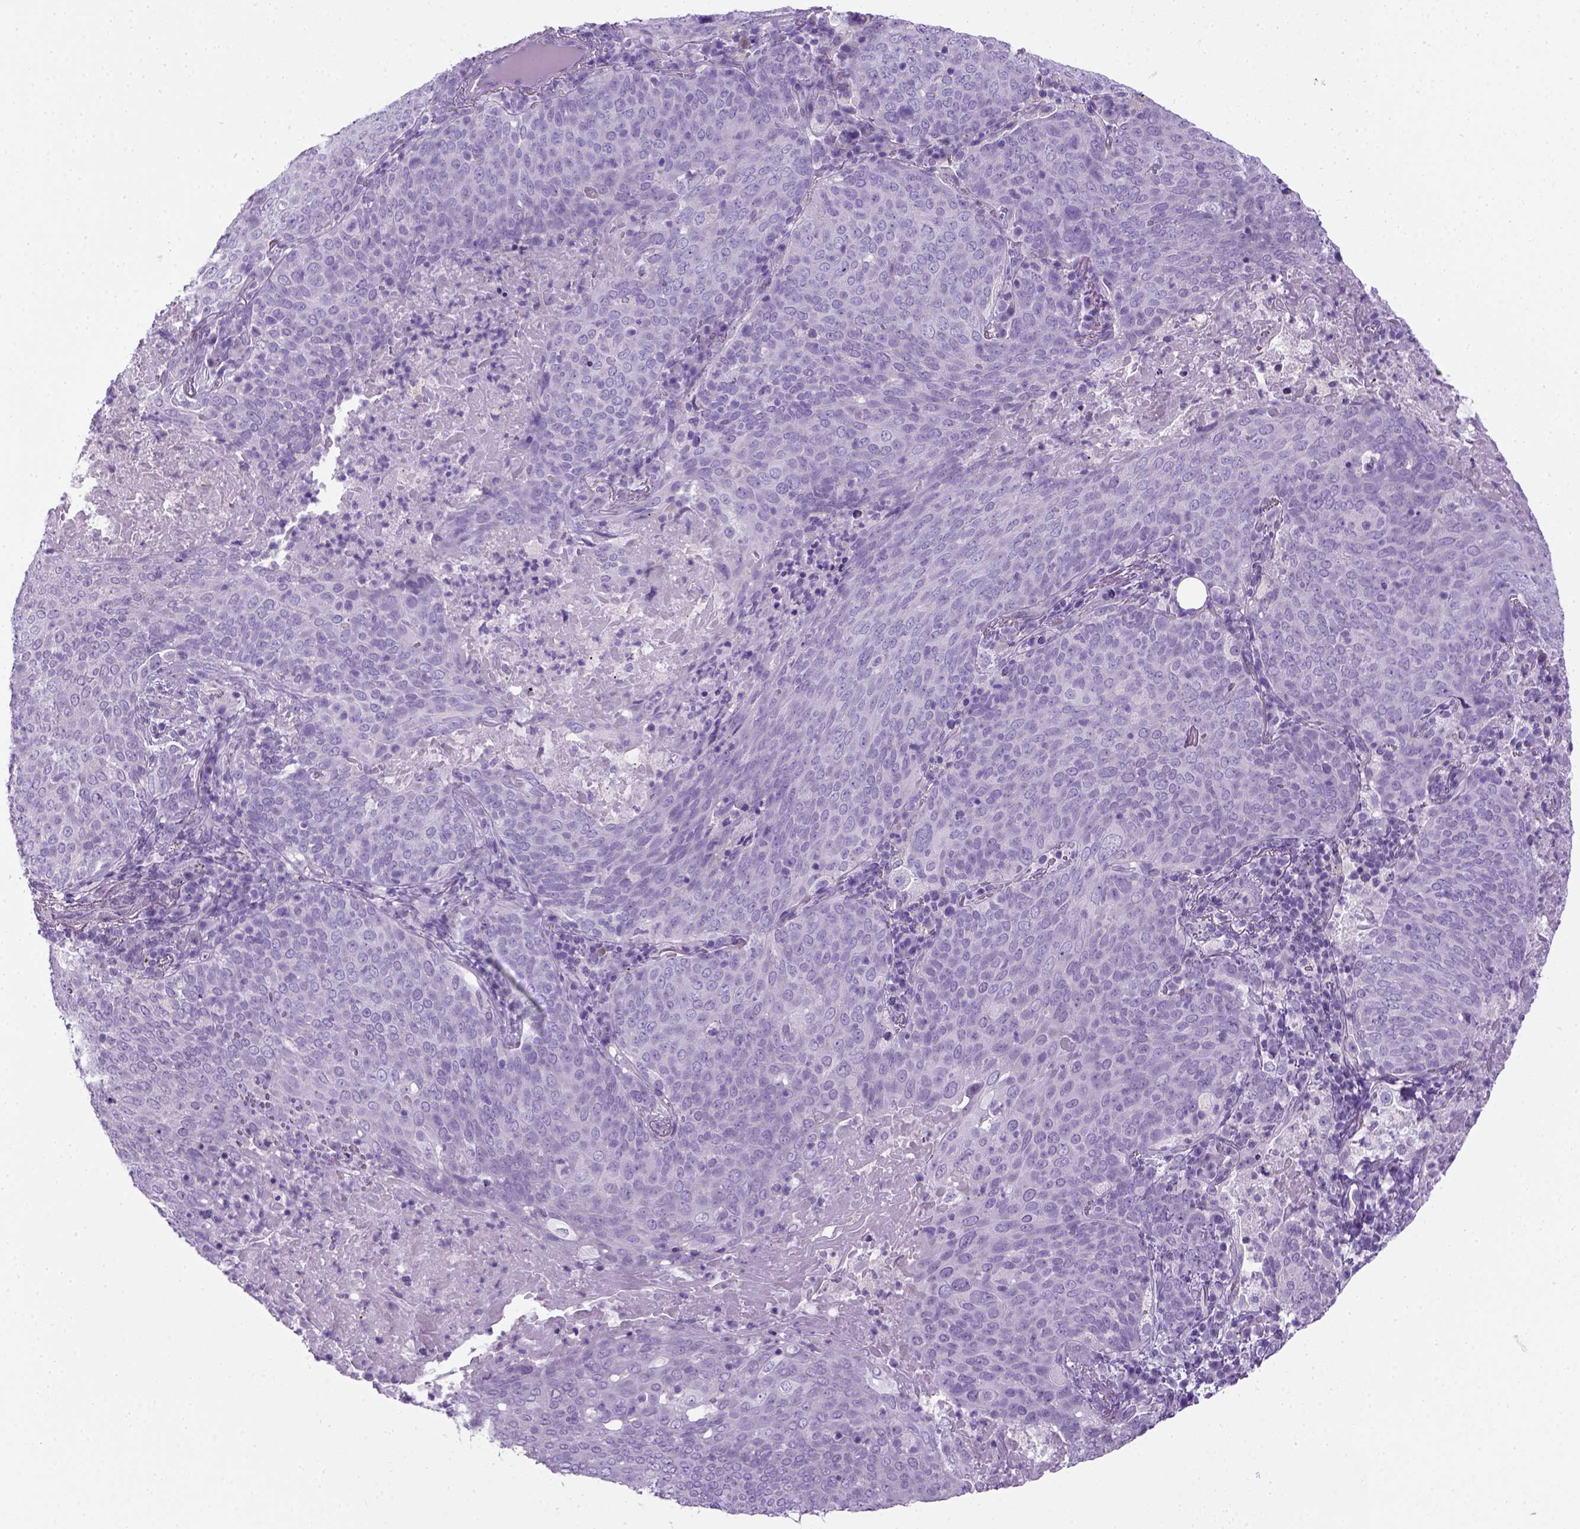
{"staining": {"intensity": "negative", "quantity": "none", "location": "none"}, "tissue": "lung cancer", "cell_type": "Tumor cells", "image_type": "cancer", "snomed": [{"axis": "morphology", "description": "Squamous cell carcinoma, NOS"}, {"axis": "topography", "description": "Lung"}], "caption": "This histopathology image is of lung cancer stained with IHC to label a protein in brown with the nuclei are counter-stained blue. There is no expression in tumor cells. (Brightfield microscopy of DAB immunohistochemistry at high magnification).", "gene": "KRT71", "patient": {"sex": "male", "age": 82}}